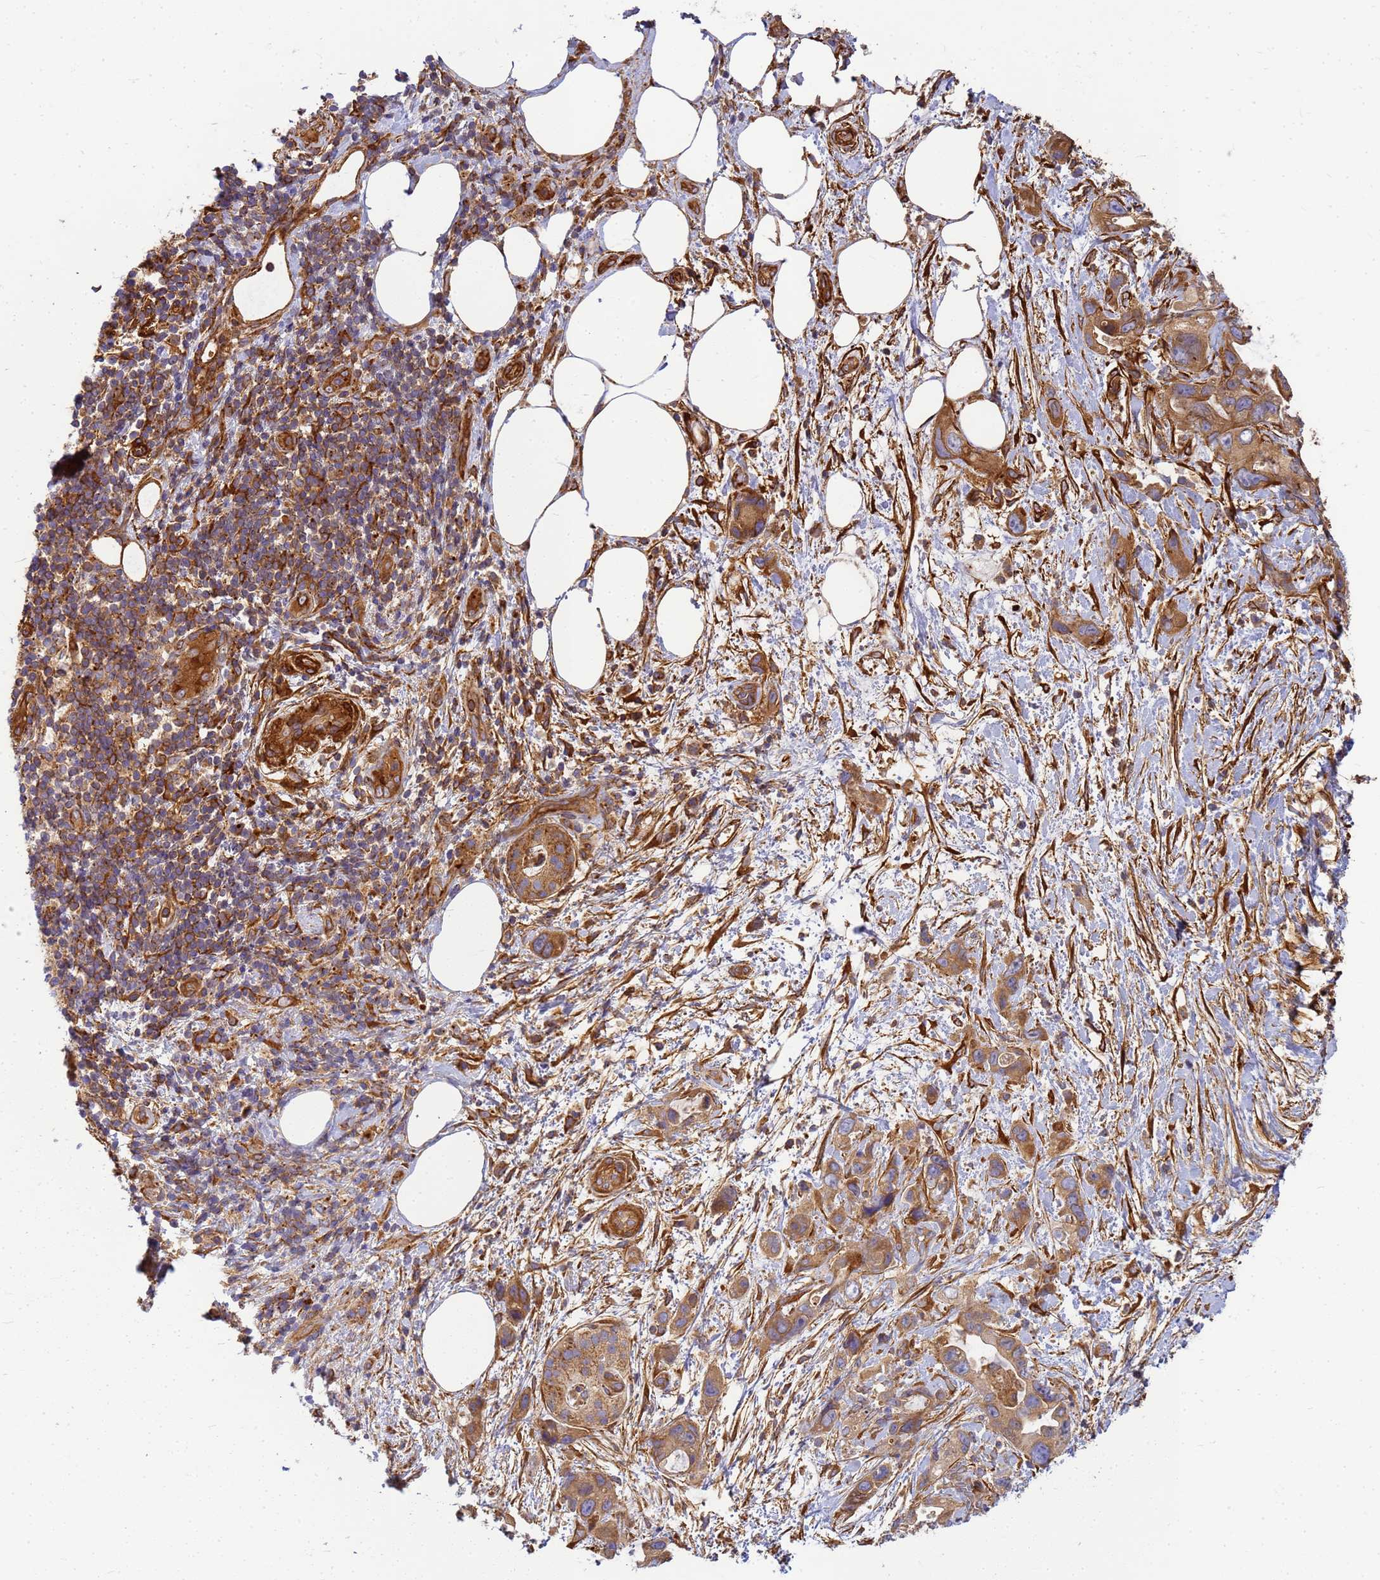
{"staining": {"intensity": "moderate", "quantity": ">75%", "location": "cytoplasmic/membranous"}, "tissue": "pancreatic cancer", "cell_type": "Tumor cells", "image_type": "cancer", "snomed": [{"axis": "morphology", "description": "Adenocarcinoma, NOS"}, {"axis": "topography", "description": "Pancreas"}], "caption": "This is an image of immunohistochemistry (IHC) staining of adenocarcinoma (pancreatic), which shows moderate expression in the cytoplasmic/membranous of tumor cells.", "gene": "C2CD5", "patient": {"sex": "female", "age": 61}}